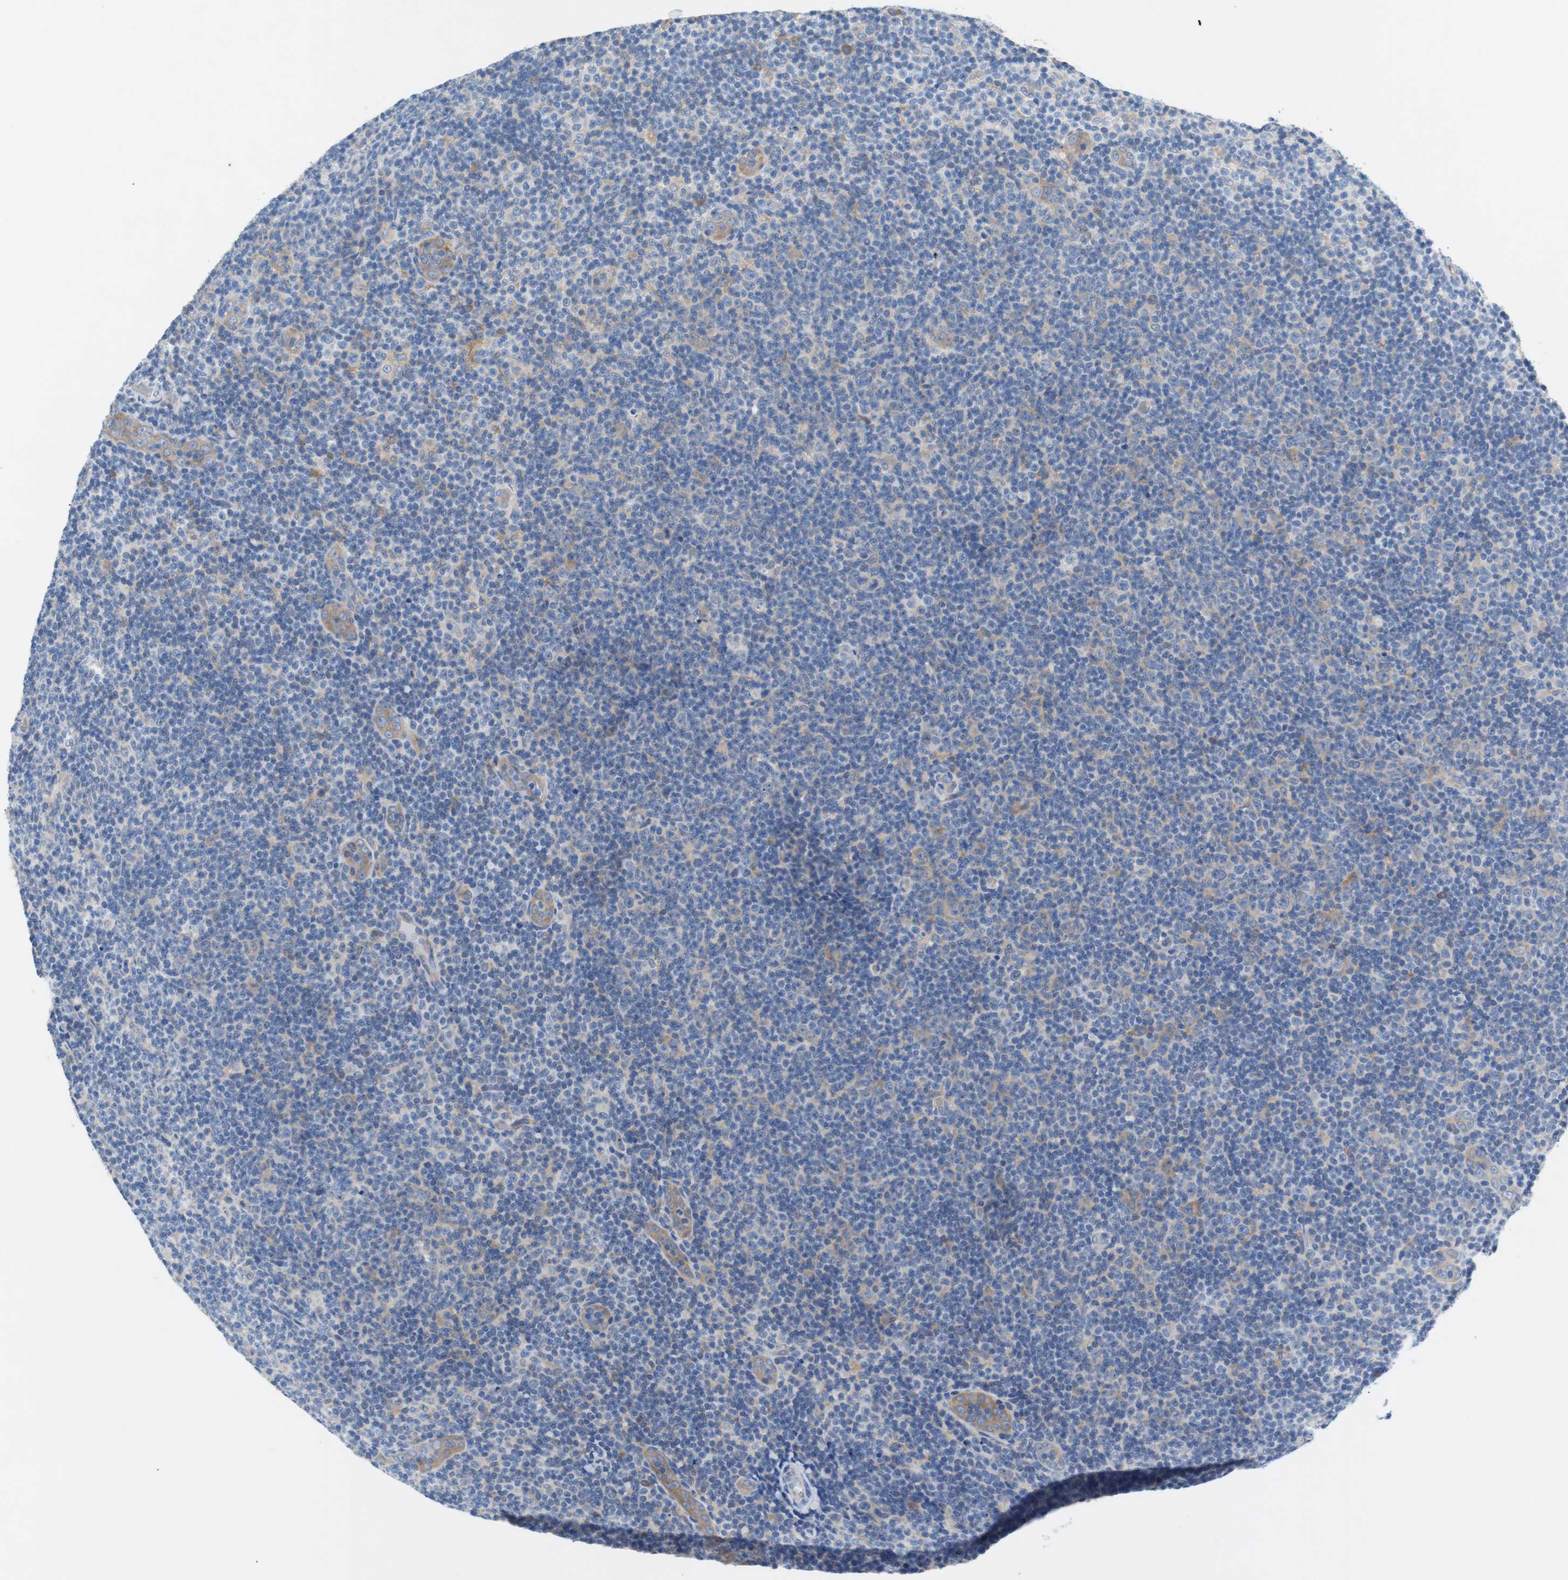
{"staining": {"intensity": "negative", "quantity": "none", "location": "none"}, "tissue": "lymphoma", "cell_type": "Tumor cells", "image_type": "cancer", "snomed": [{"axis": "morphology", "description": "Malignant lymphoma, non-Hodgkin's type, Low grade"}, {"axis": "topography", "description": "Lymph node"}], "caption": "DAB immunohistochemical staining of human lymphoma shows no significant expression in tumor cells. (Immunohistochemistry, brightfield microscopy, high magnification).", "gene": "EEF2K", "patient": {"sex": "male", "age": 83}}